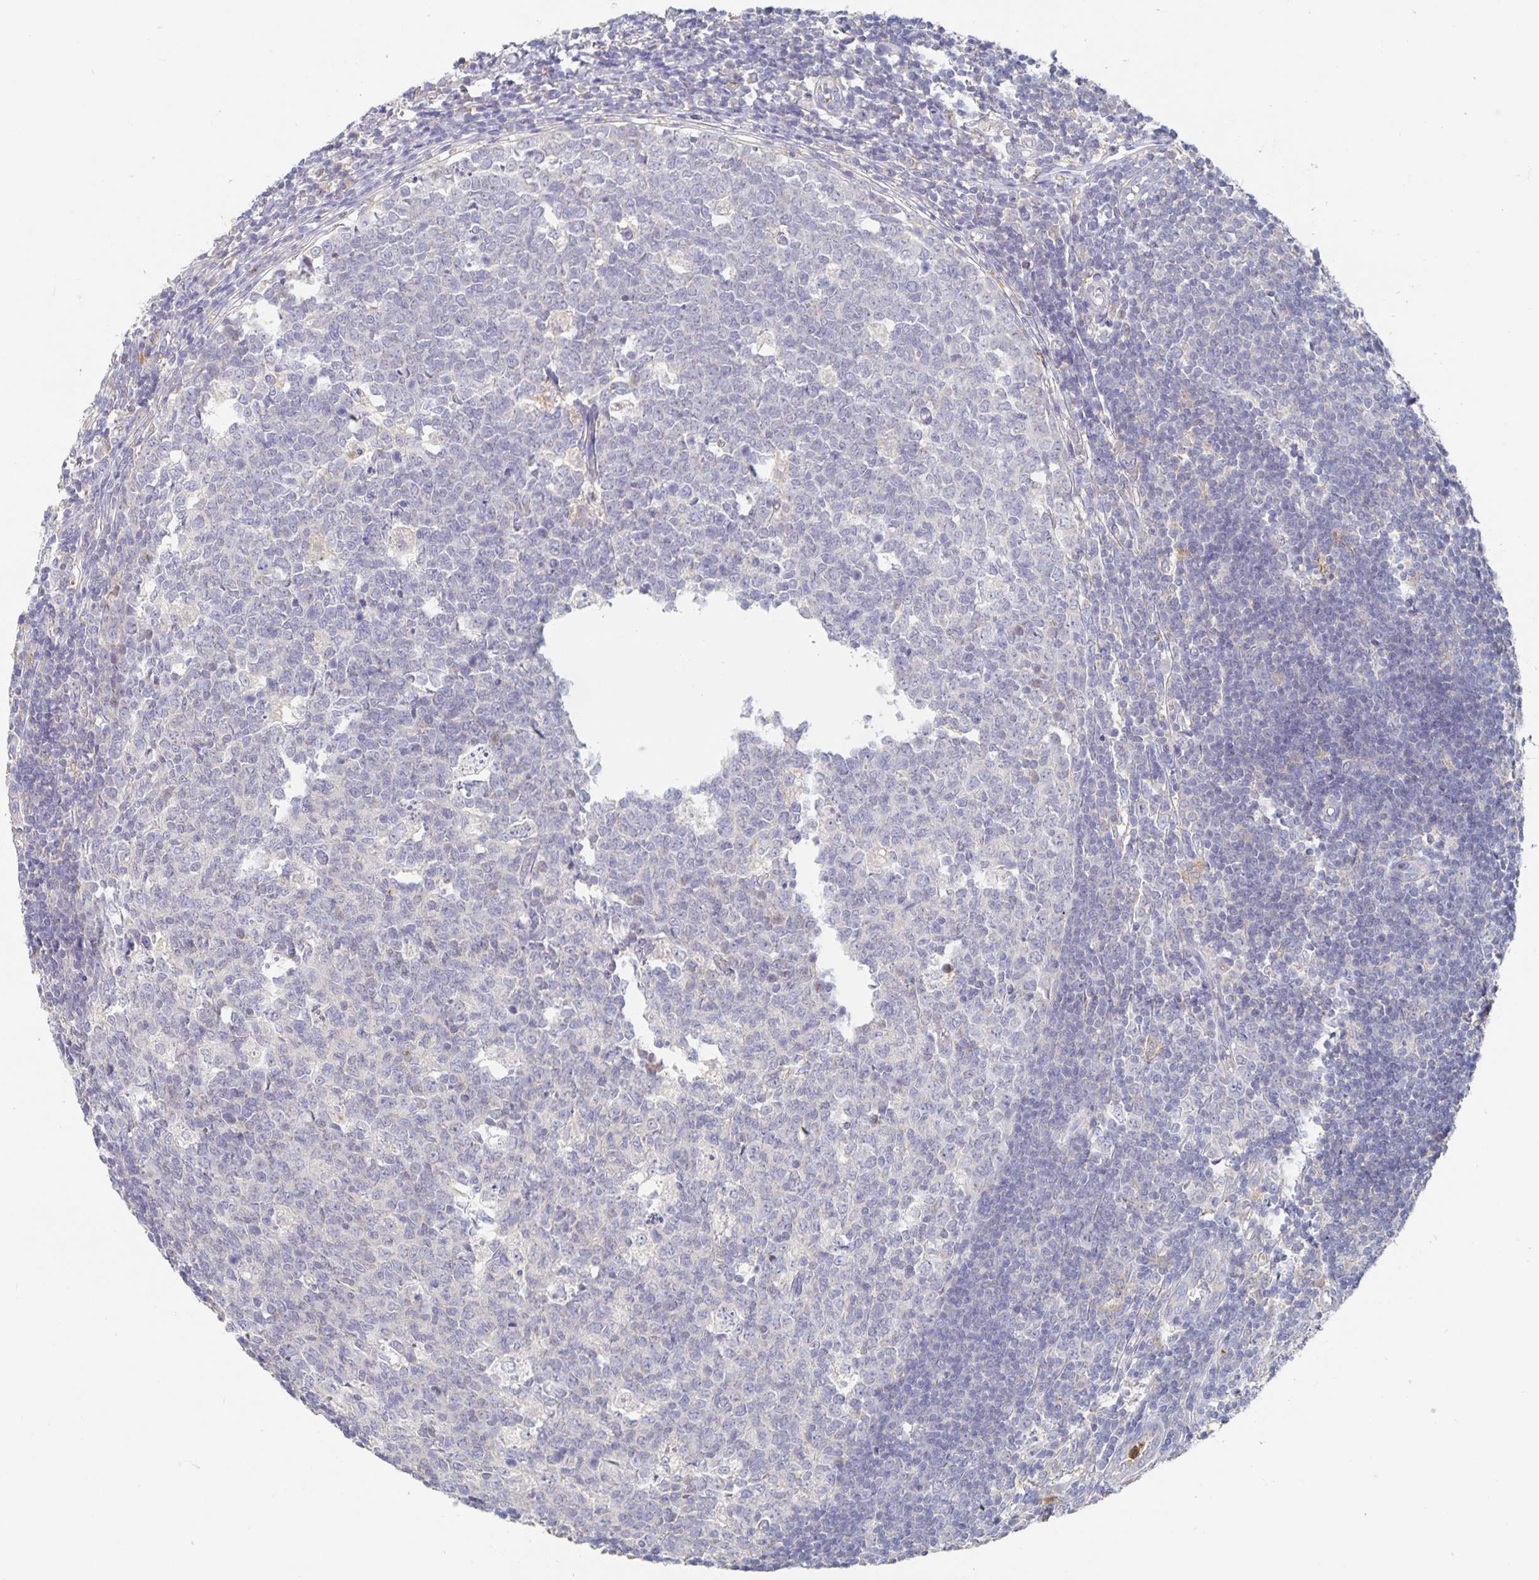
{"staining": {"intensity": "weak", "quantity": "25%-75%", "location": "cytoplasmic/membranous"}, "tissue": "appendix", "cell_type": "Glandular cells", "image_type": "normal", "snomed": [{"axis": "morphology", "description": "Normal tissue, NOS"}, {"axis": "topography", "description": "Appendix"}], "caption": "Protein expression by immunohistochemistry shows weak cytoplasmic/membranous positivity in about 25%-75% of glandular cells in benign appendix.", "gene": "CDC42BPG", "patient": {"sex": "male", "age": 18}}